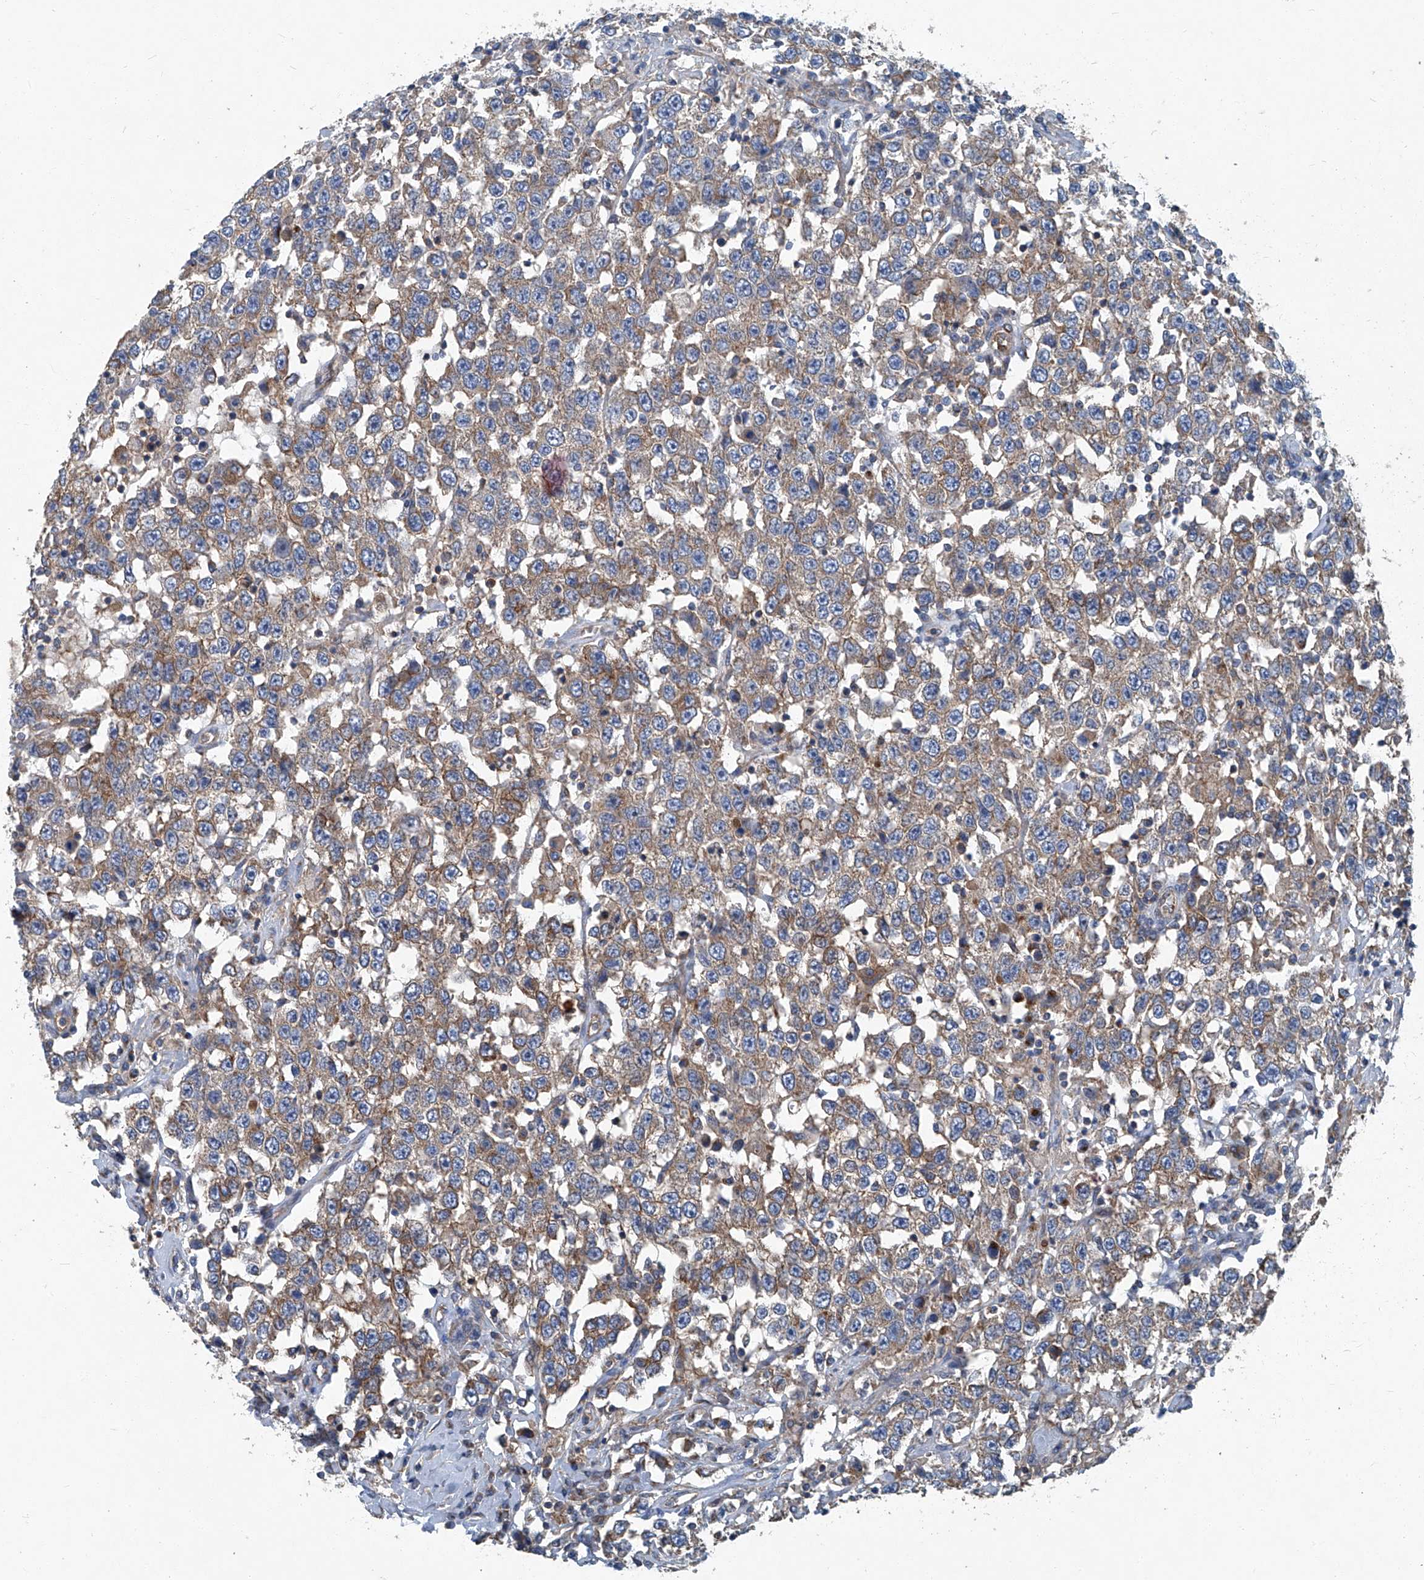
{"staining": {"intensity": "moderate", "quantity": ">75%", "location": "cytoplasmic/membranous"}, "tissue": "testis cancer", "cell_type": "Tumor cells", "image_type": "cancer", "snomed": [{"axis": "morphology", "description": "Seminoma, NOS"}, {"axis": "topography", "description": "Testis"}], "caption": "An immunohistochemistry micrograph of neoplastic tissue is shown. Protein staining in brown labels moderate cytoplasmic/membranous positivity in testis seminoma within tumor cells.", "gene": "PIGH", "patient": {"sex": "male", "age": 41}}